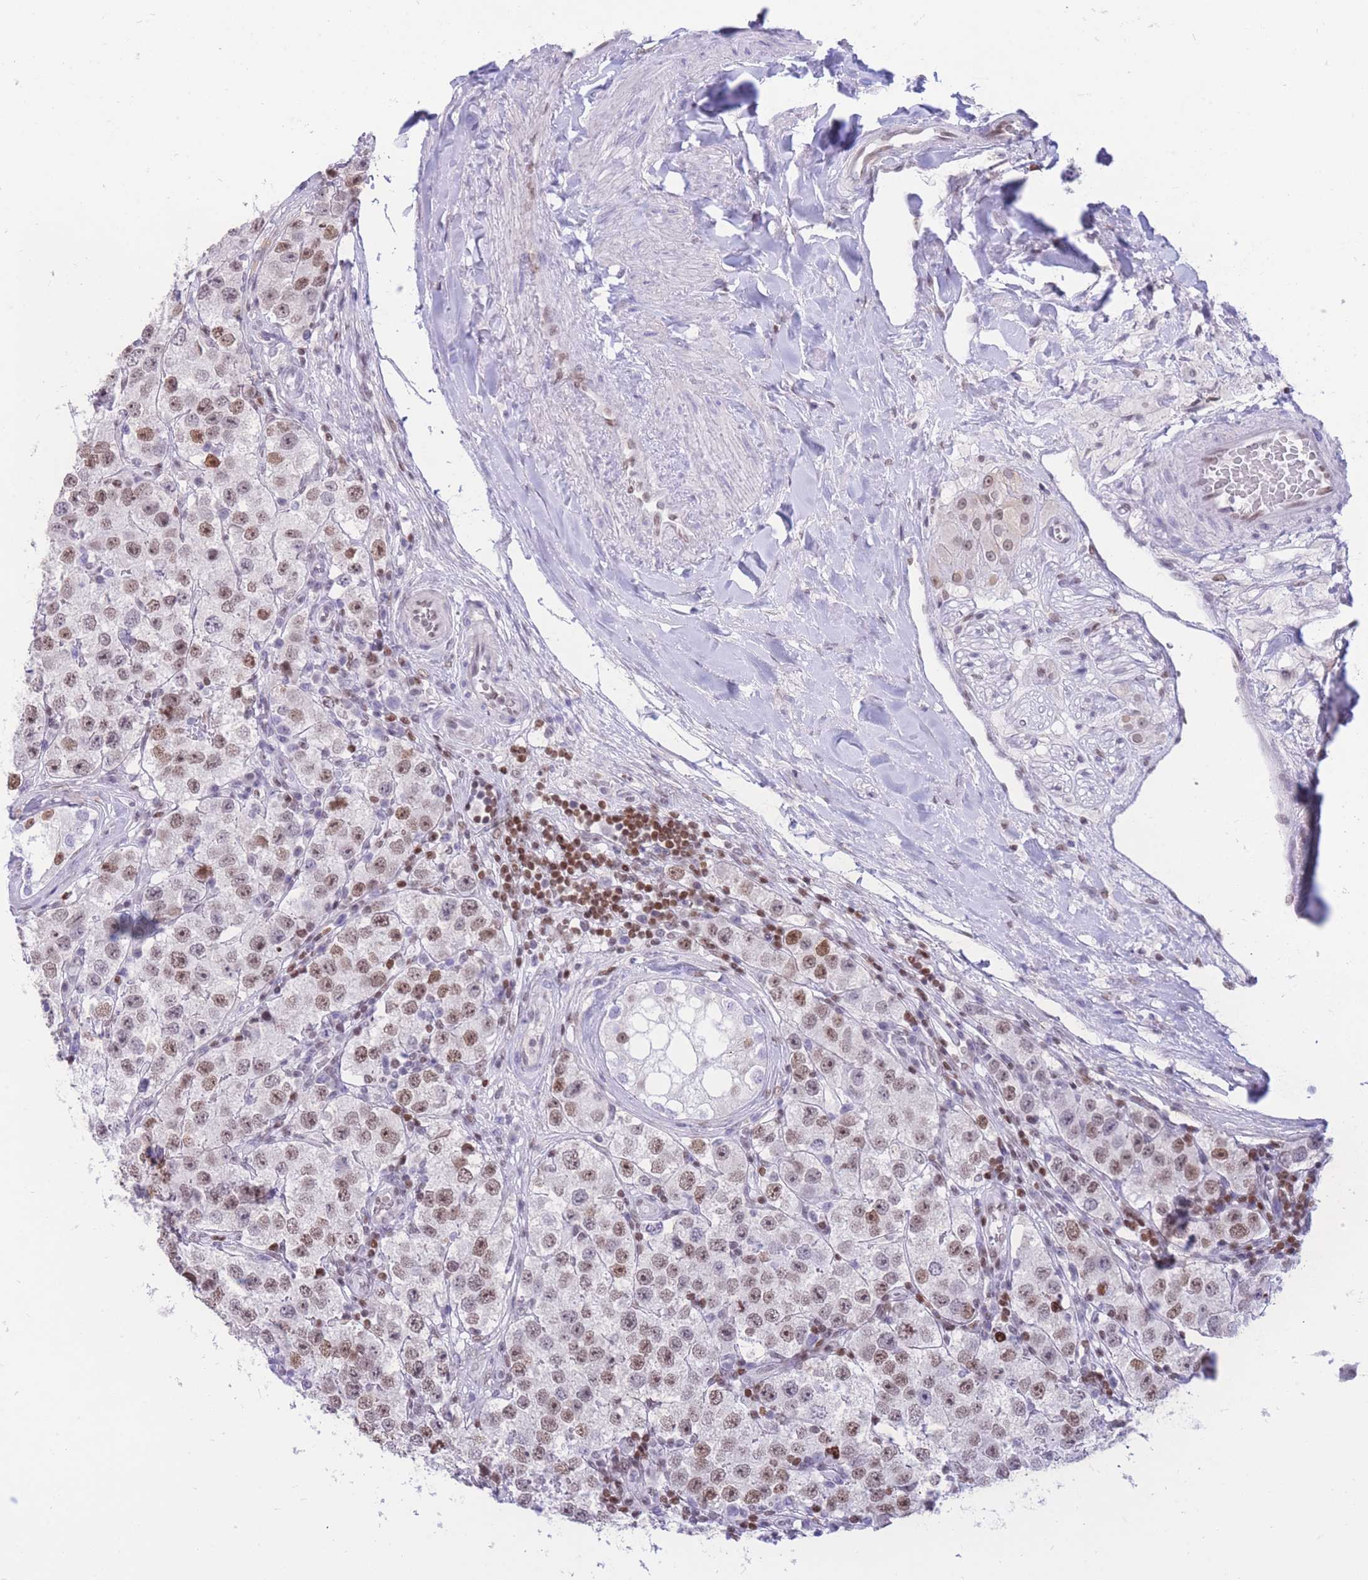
{"staining": {"intensity": "moderate", "quantity": ">75%", "location": "nuclear"}, "tissue": "testis cancer", "cell_type": "Tumor cells", "image_type": "cancer", "snomed": [{"axis": "morphology", "description": "Seminoma, NOS"}, {"axis": "topography", "description": "Testis"}], "caption": "Immunohistochemical staining of testis seminoma shows medium levels of moderate nuclear positivity in about >75% of tumor cells. (Stains: DAB (3,3'-diaminobenzidine) in brown, nuclei in blue, Microscopy: brightfield microscopy at high magnification).", "gene": "HMGN1", "patient": {"sex": "male", "age": 34}}